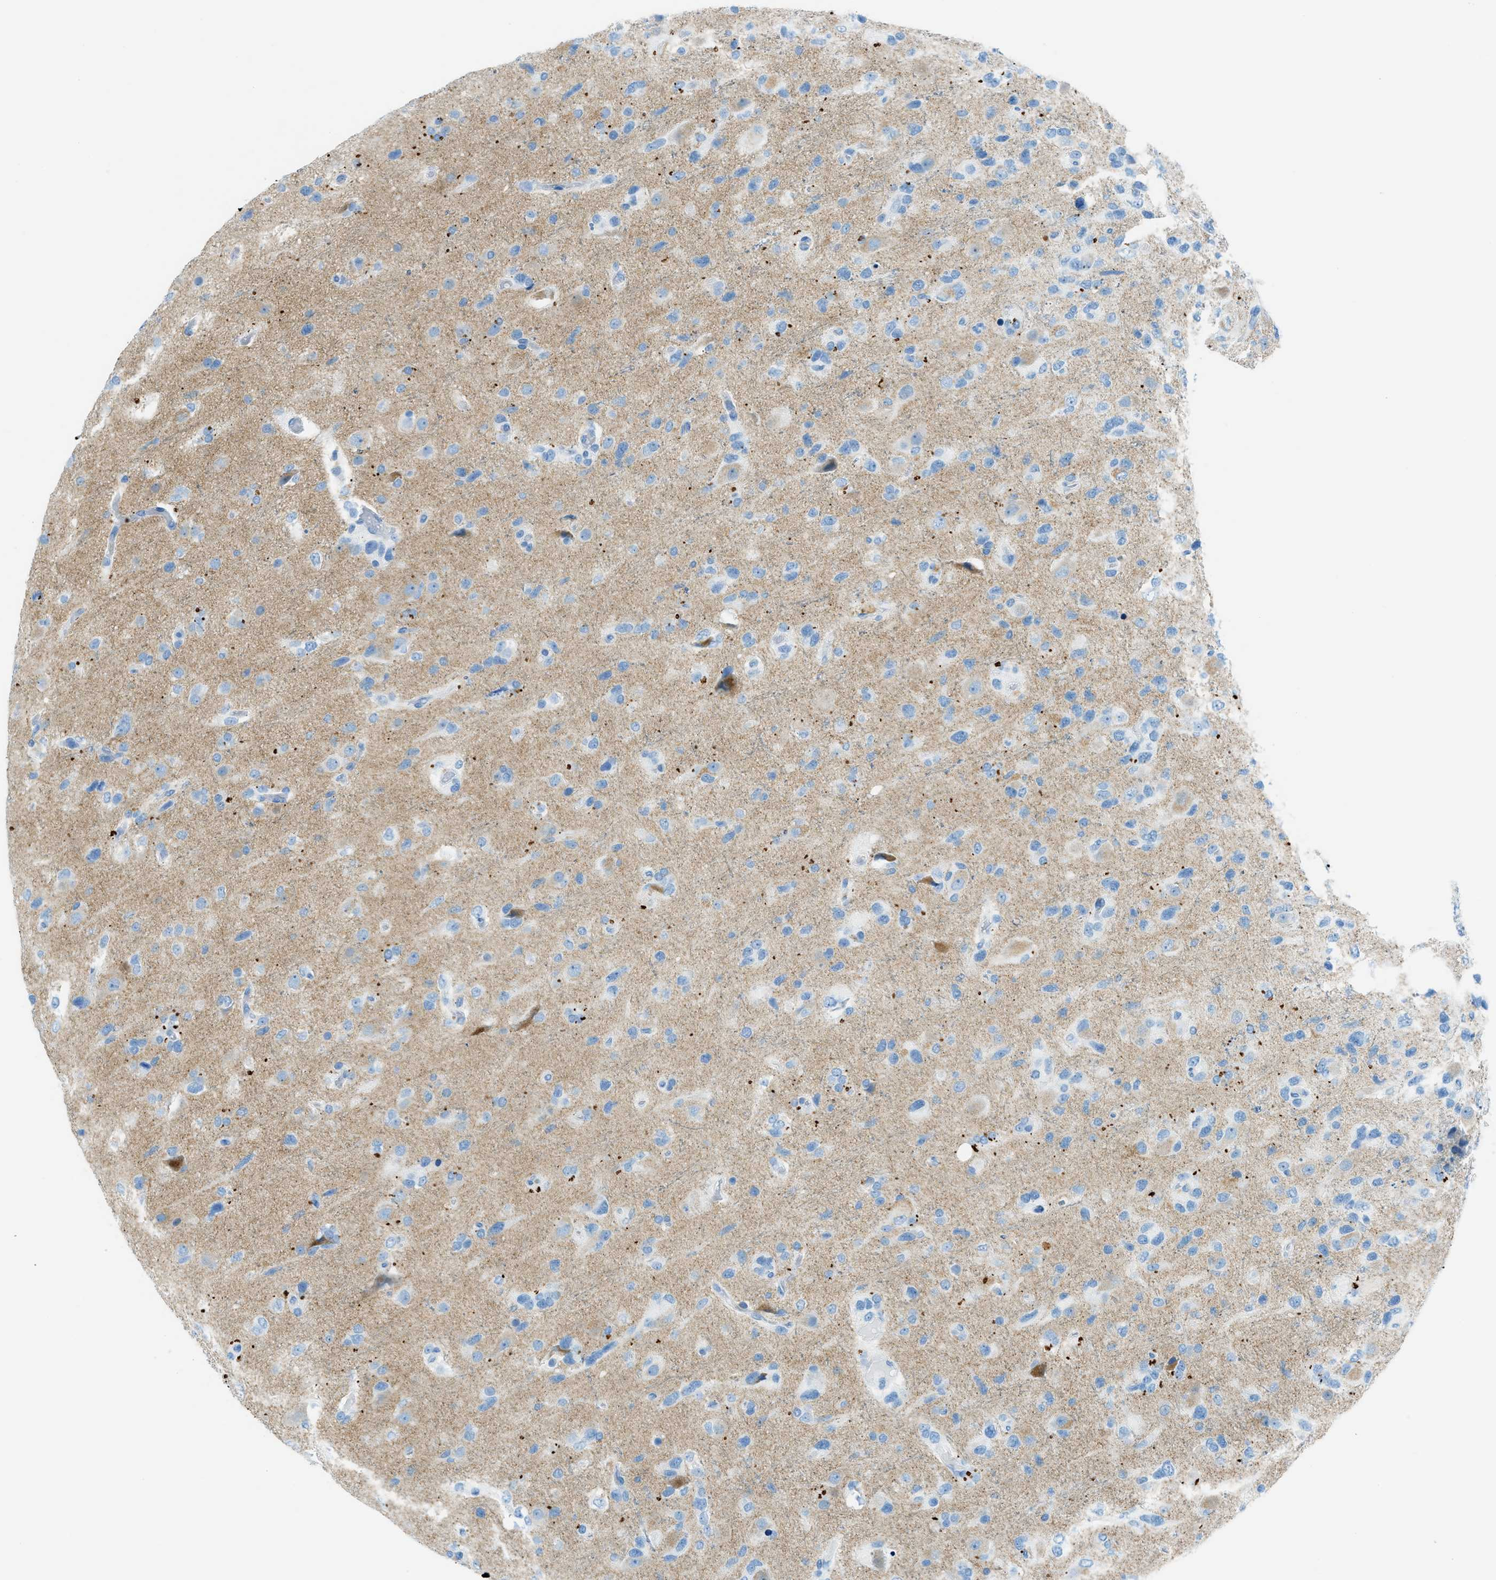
{"staining": {"intensity": "negative", "quantity": "none", "location": "none"}, "tissue": "glioma", "cell_type": "Tumor cells", "image_type": "cancer", "snomed": [{"axis": "morphology", "description": "Glioma, malignant, High grade"}, {"axis": "topography", "description": "Brain"}], "caption": "Immunohistochemistry micrograph of neoplastic tissue: malignant glioma (high-grade) stained with DAB (3,3'-diaminobenzidine) displays no significant protein expression in tumor cells.", "gene": "C21orf62", "patient": {"sex": "female", "age": 58}}